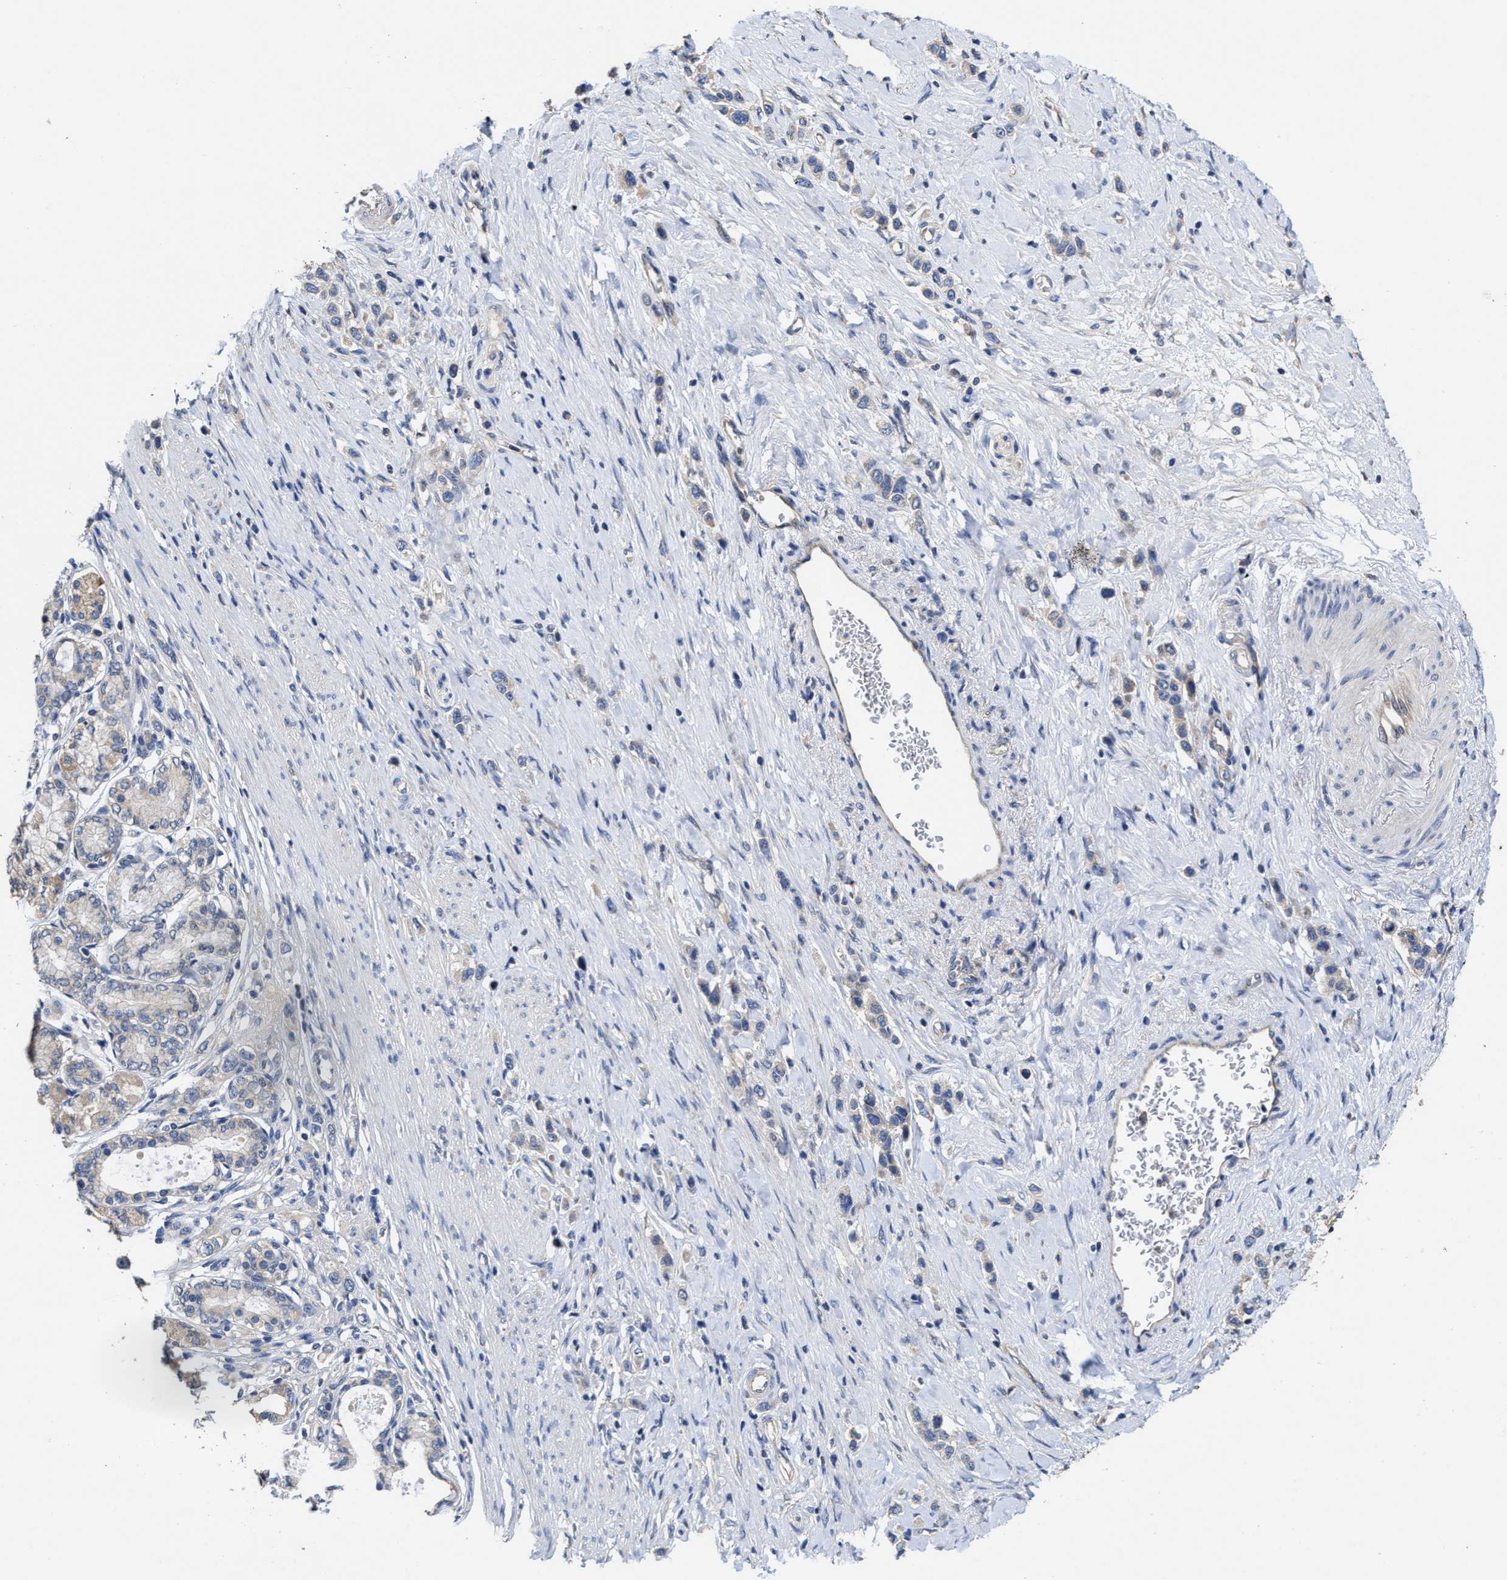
{"staining": {"intensity": "weak", "quantity": "25%-75%", "location": "cytoplasmic/membranous"}, "tissue": "stomach cancer", "cell_type": "Tumor cells", "image_type": "cancer", "snomed": [{"axis": "morphology", "description": "Adenocarcinoma, NOS"}, {"axis": "topography", "description": "Stomach"}], "caption": "Weak cytoplasmic/membranous expression is identified in approximately 25%-75% of tumor cells in stomach cancer.", "gene": "TRAF6", "patient": {"sex": "female", "age": 65}}